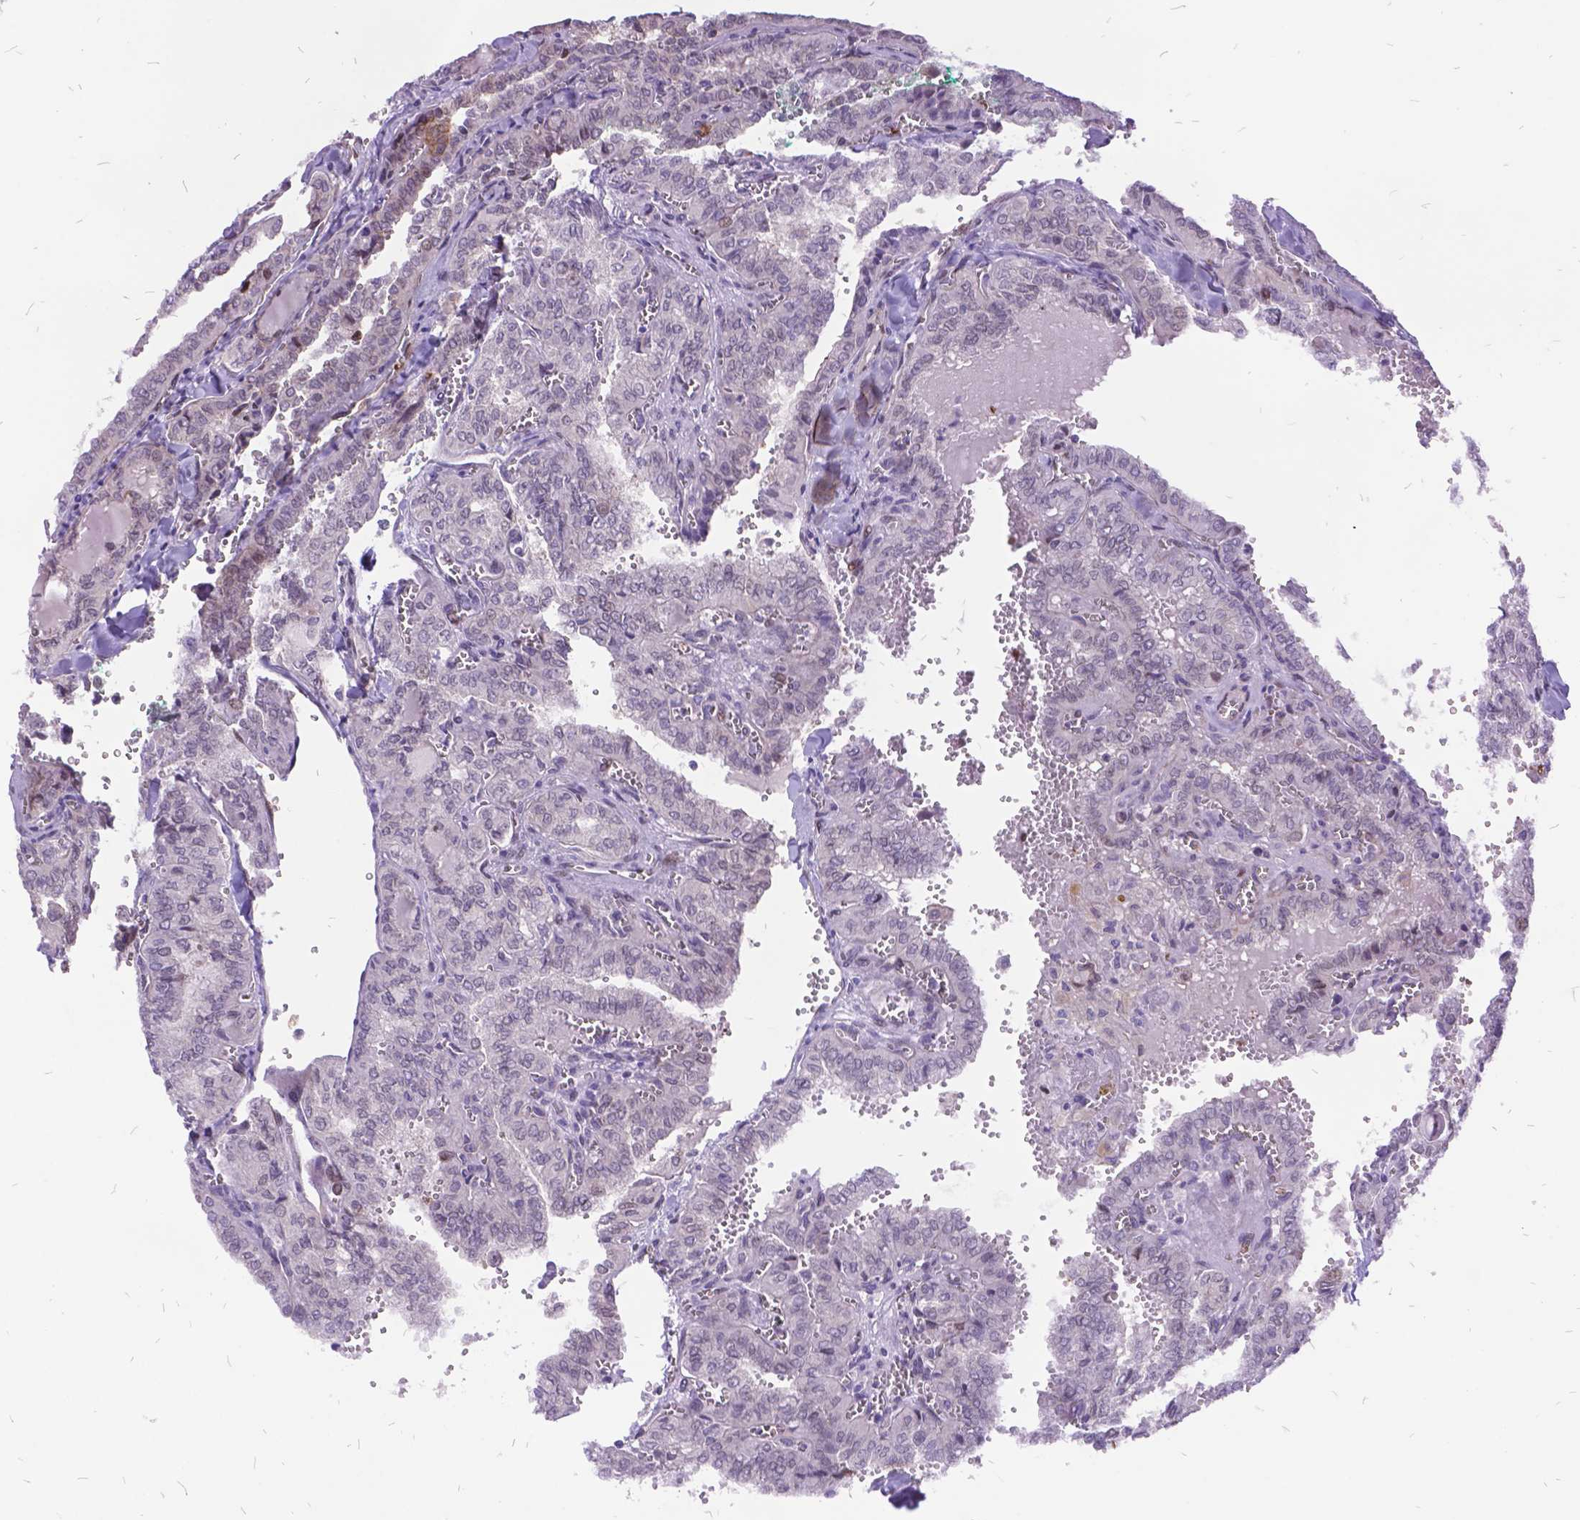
{"staining": {"intensity": "negative", "quantity": "none", "location": "none"}, "tissue": "thyroid cancer", "cell_type": "Tumor cells", "image_type": "cancer", "snomed": [{"axis": "morphology", "description": "Papillary adenocarcinoma, NOS"}, {"axis": "topography", "description": "Thyroid gland"}], "caption": "Immunohistochemistry (IHC) micrograph of thyroid cancer stained for a protein (brown), which displays no staining in tumor cells. Brightfield microscopy of IHC stained with DAB (3,3'-diaminobenzidine) (brown) and hematoxylin (blue), captured at high magnification.", "gene": "GRB7", "patient": {"sex": "female", "age": 41}}